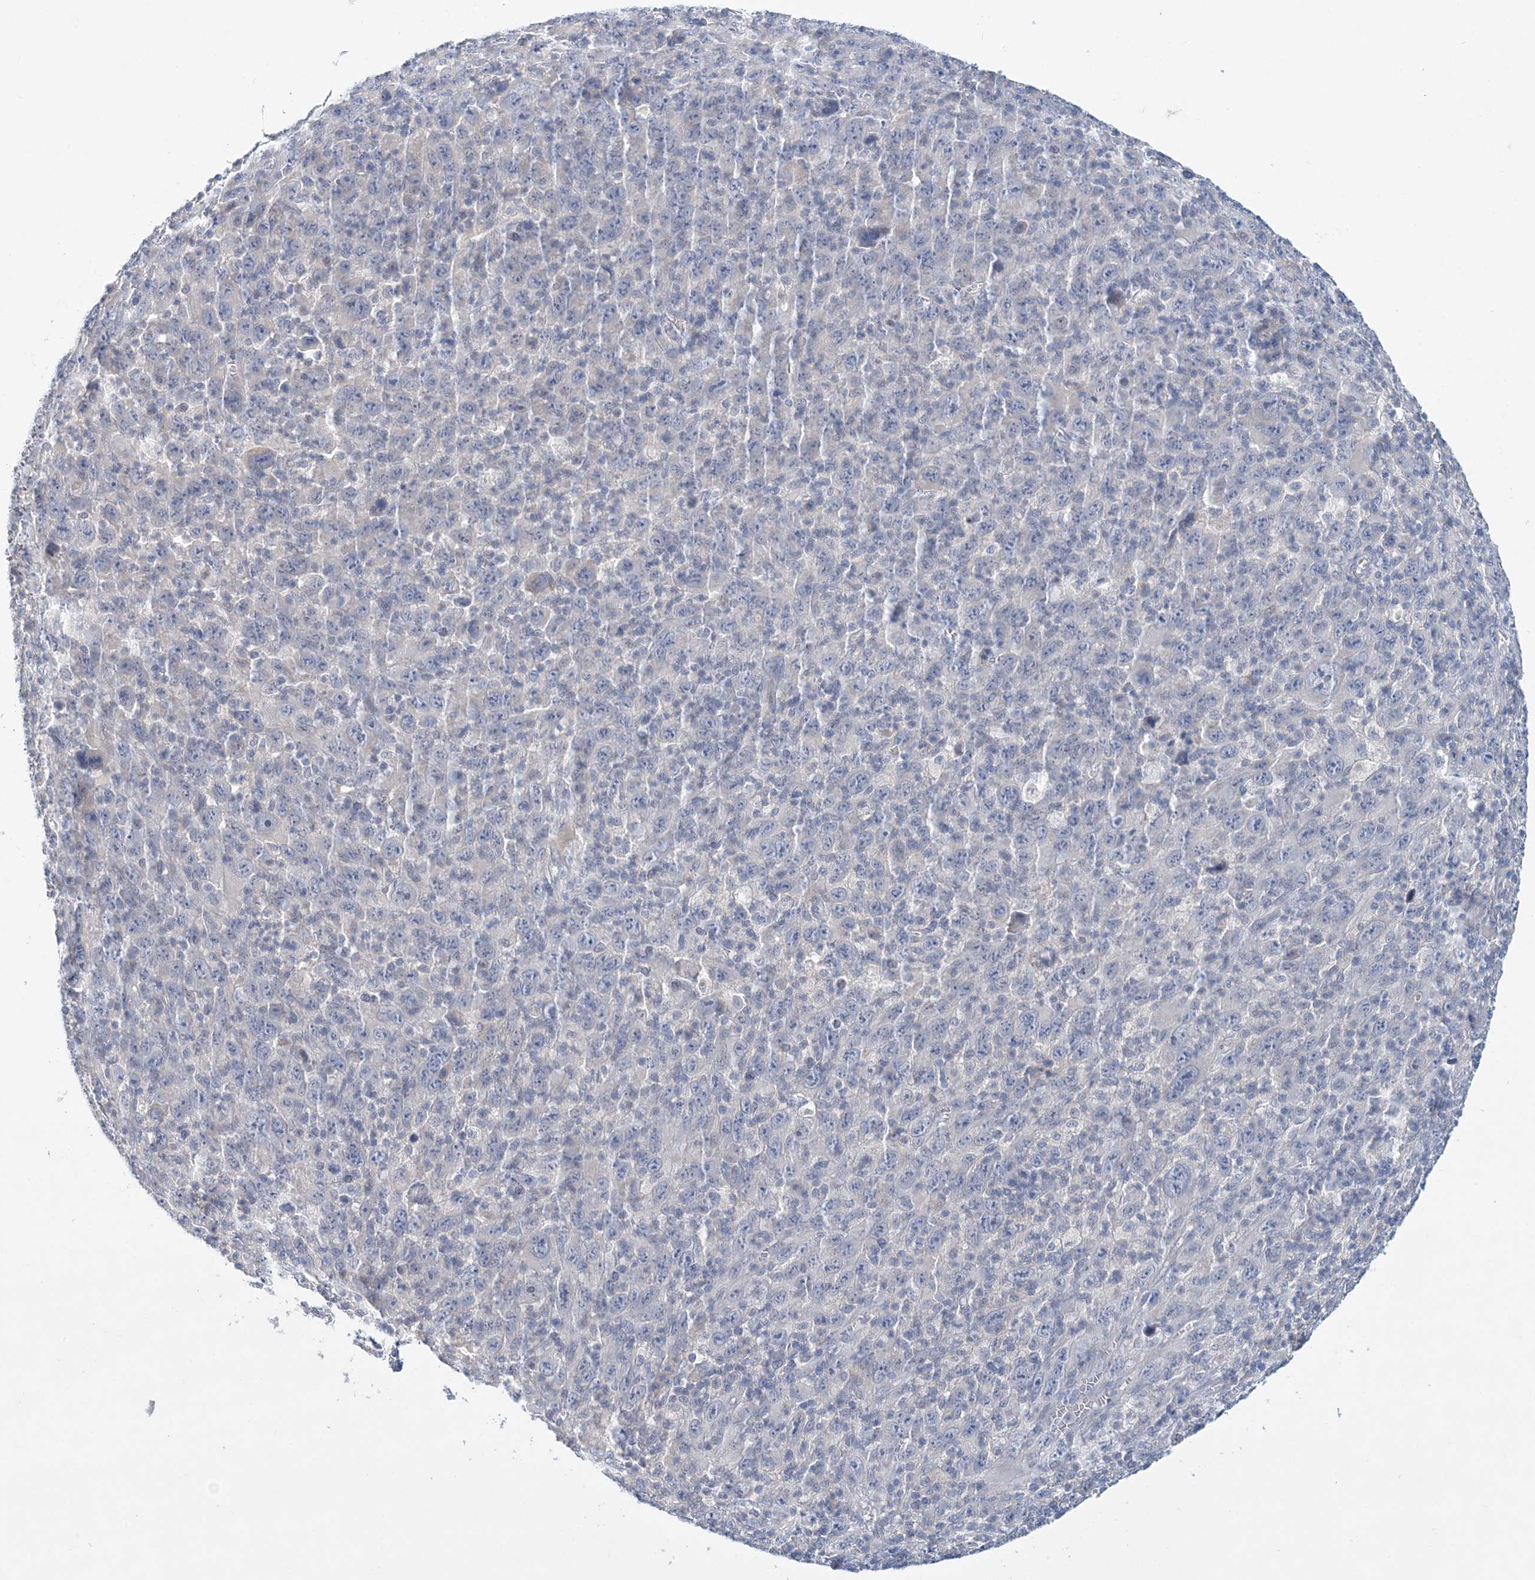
{"staining": {"intensity": "negative", "quantity": "none", "location": "none"}, "tissue": "melanoma", "cell_type": "Tumor cells", "image_type": "cancer", "snomed": [{"axis": "morphology", "description": "Malignant melanoma, Metastatic site"}, {"axis": "topography", "description": "Skin"}], "caption": "This is an immunohistochemistry (IHC) micrograph of human malignant melanoma (metastatic site). There is no staining in tumor cells.", "gene": "LRRIQ4", "patient": {"sex": "female", "age": 56}}